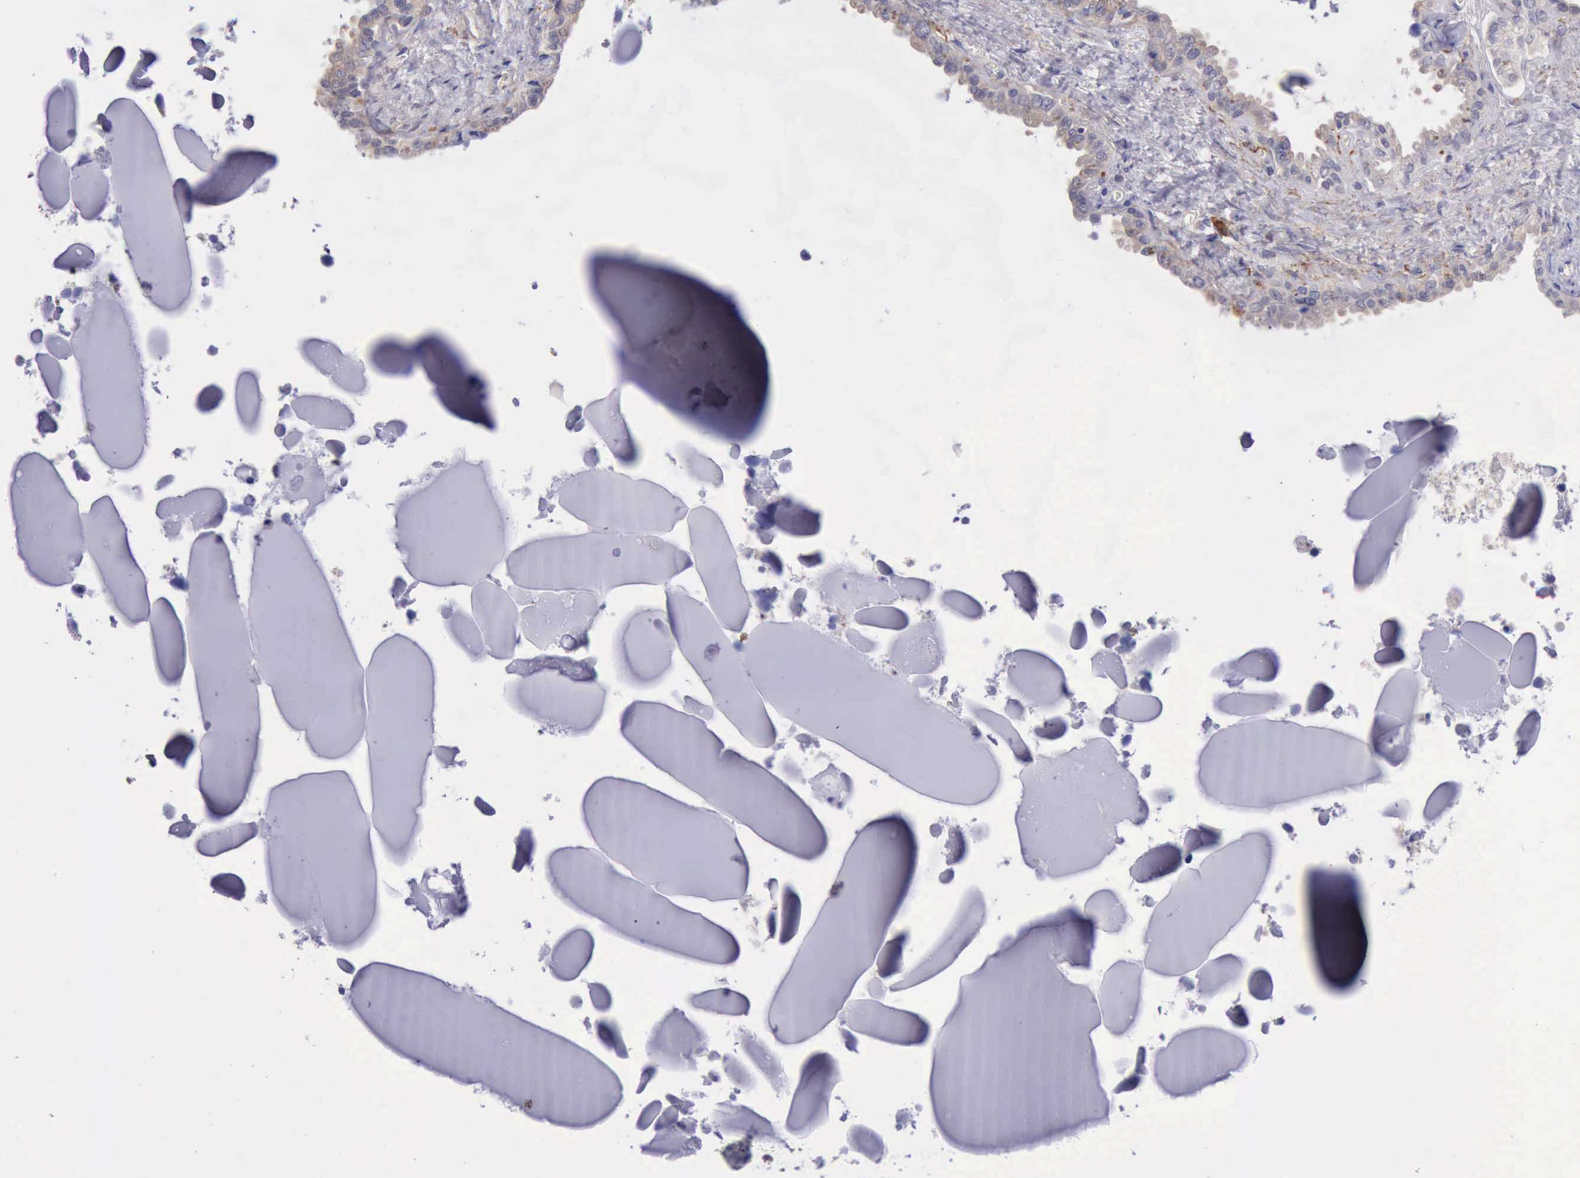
{"staining": {"intensity": "weak", "quantity": ">75%", "location": "cytoplasmic/membranous"}, "tissue": "seminal vesicle", "cell_type": "Glandular cells", "image_type": "normal", "snomed": [{"axis": "morphology", "description": "Normal tissue, NOS"}, {"axis": "morphology", "description": "Inflammation, NOS"}, {"axis": "topography", "description": "Urinary bladder"}, {"axis": "topography", "description": "Prostate"}, {"axis": "topography", "description": "Seminal veicle"}], "caption": "Immunohistochemical staining of normal seminal vesicle demonstrates weak cytoplasmic/membranous protein expression in approximately >75% of glandular cells. (Brightfield microscopy of DAB IHC at high magnification).", "gene": "DNAJB7", "patient": {"sex": "male", "age": 82}}